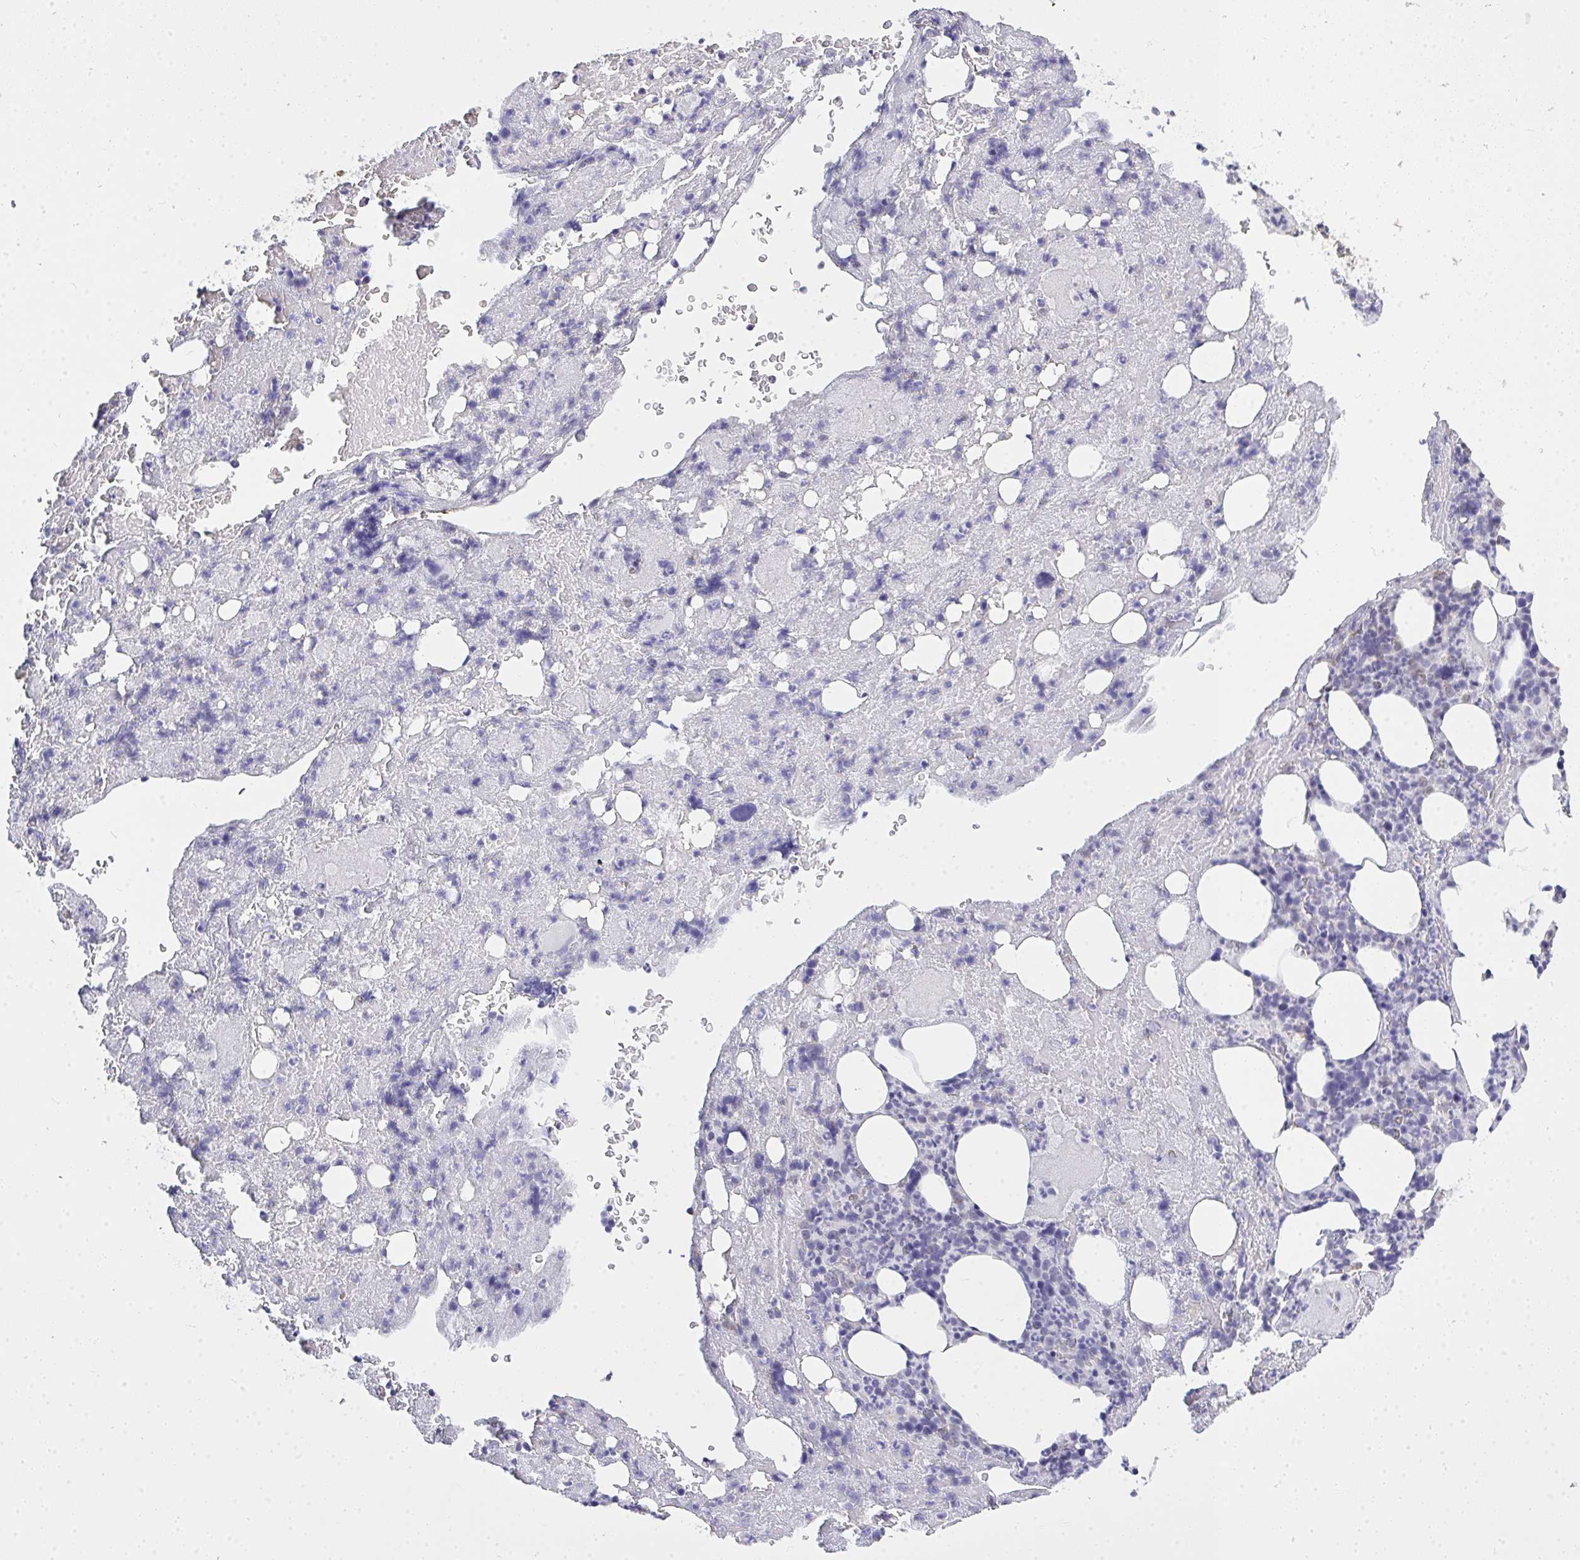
{"staining": {"intensity": "negative", "quantity": "none", "location": "none"}, "tissue": "bone marrow", "cell_type": "Hematopoietic cells", "image_type": "normal", "snomed": [{"axis": "morphology", "description": "Normal tissue, NOS"}, {"axis": "topography", "description": "Bone marrow"}], "caption": "IHC of normal human bone marrow reveals no staining in hematopoietic cells.", "gene": "SEMA6B", "patient": {"sex": "female", "age": 59}}